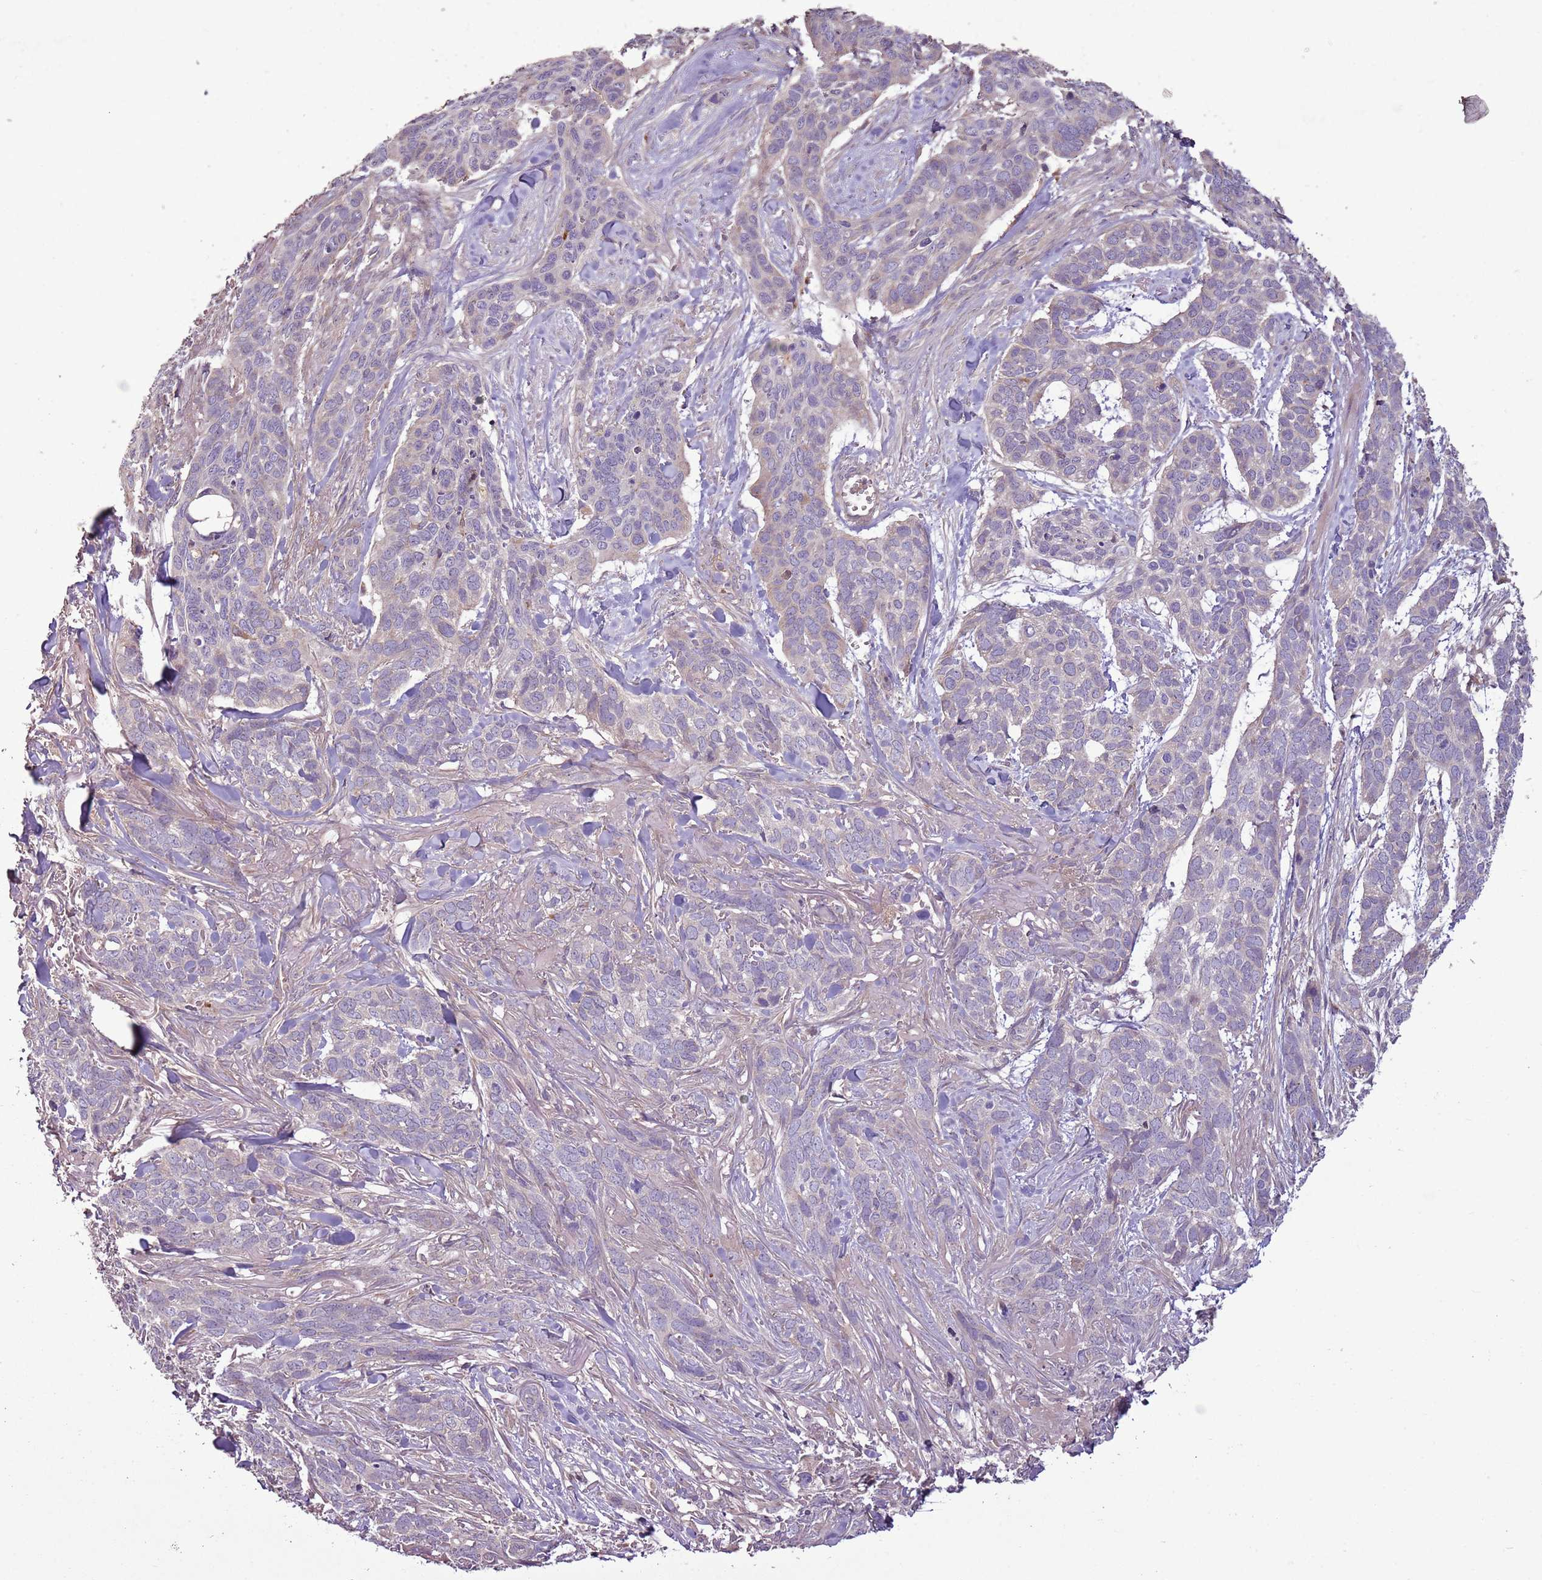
{"staining": {"intensity": "negative", "quantity": "none", "location": "none"}, "tissue": "skin cancer", "cell_type": "Tumor cells", "image_type": "cancer", "snomed": [{"axis": "morphology", "description": "Basal cell carcinoma"}, {"axis": "topography", "description": "Skin"}], "caption": "Tumor cells are negative for protein expression in human skin cancer (basal cell carcinoma).", "gene": "ANKRD24", "patient": {"sex": "male", "age": 86}}